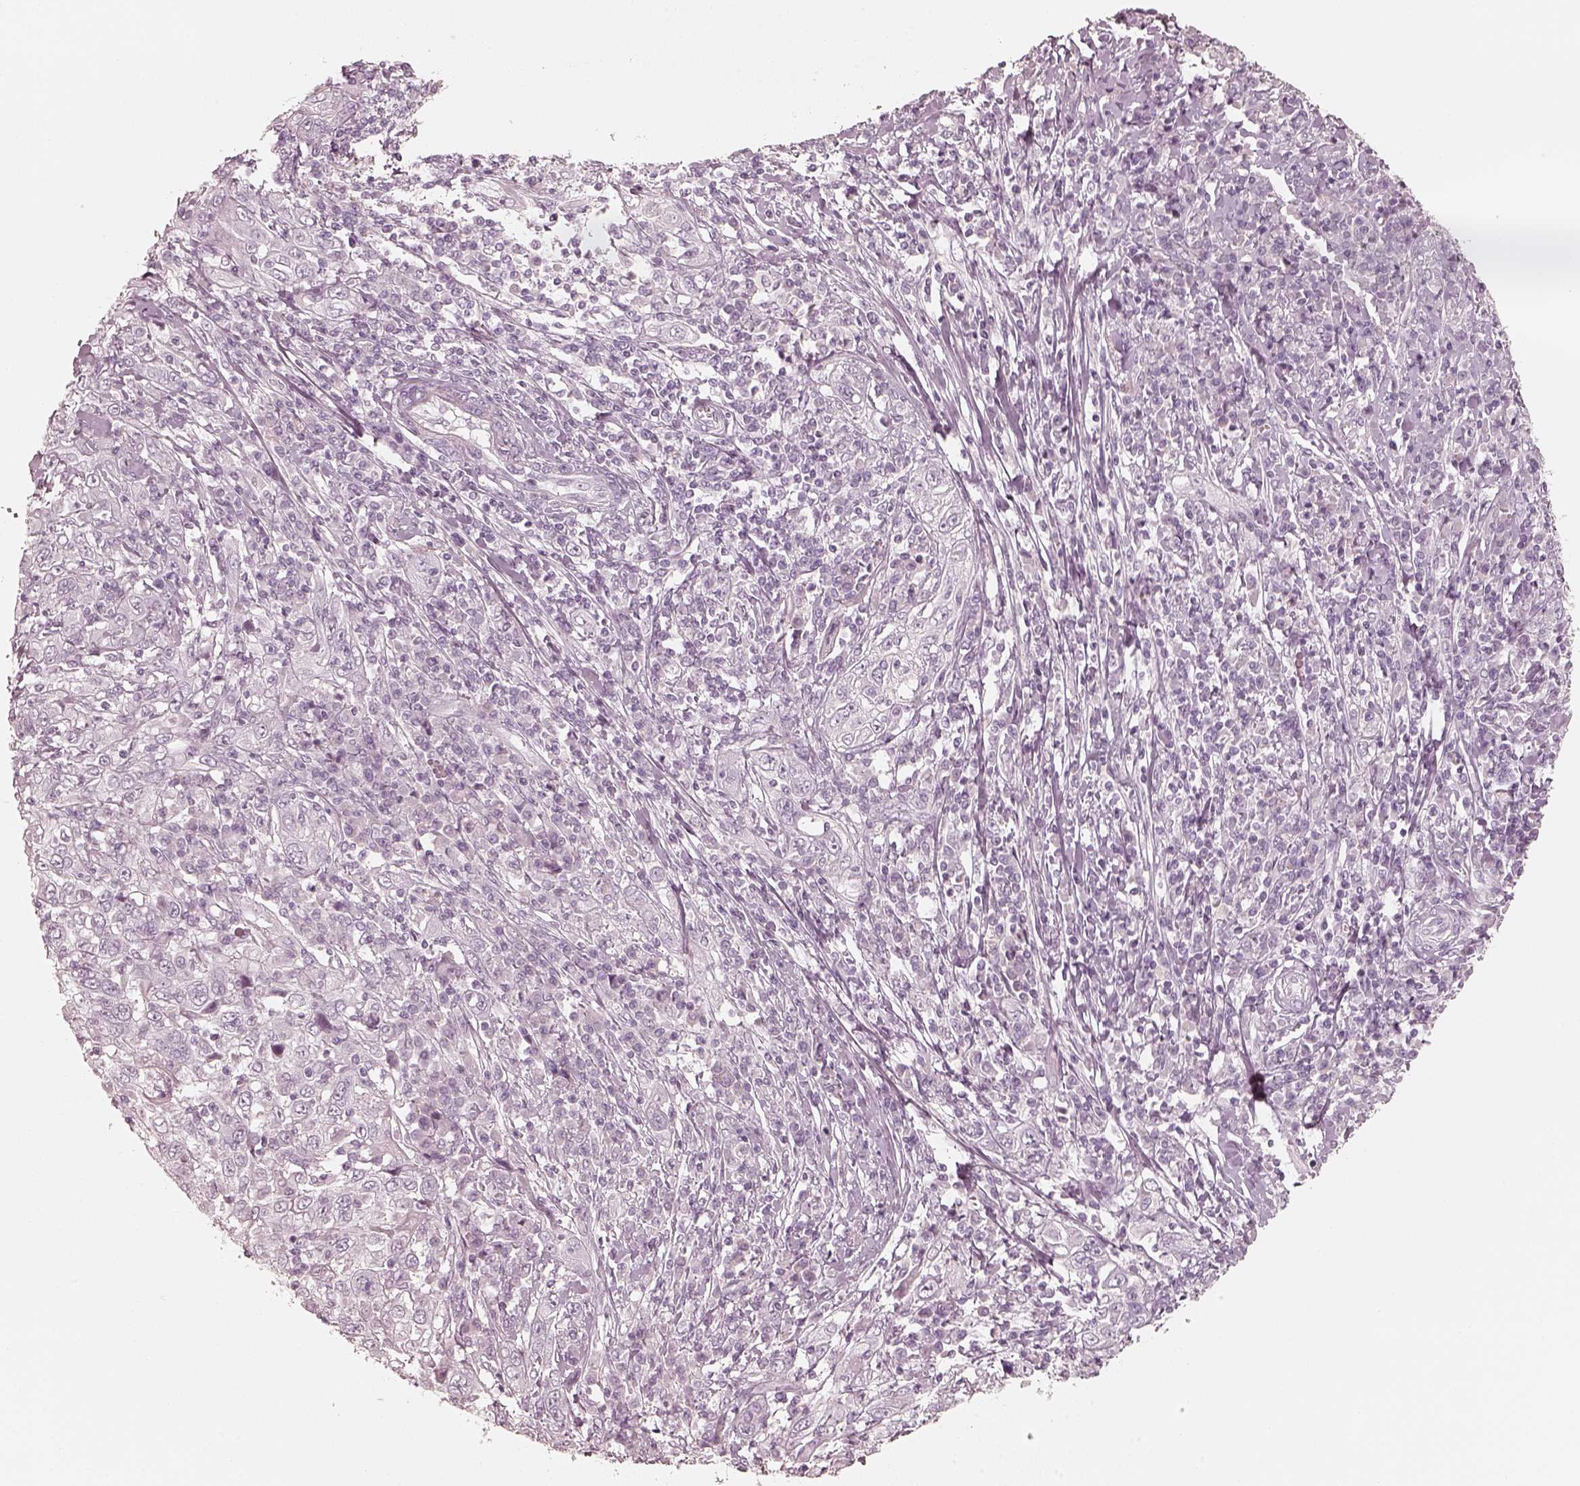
{"staining": {"intensity": "negative", "quantity": "none", "location": "none"}, "tissue": "cervical cancer", "cell_type": "Tumor cells", "image_type": "cancer", "snomed": [{"axis": "morphology", "description": "Squamous cell carcinoma, NOS"}, {"axis": "topography", "description": "Cervix"}], "caption": "Micrograph shows no protein positivity in tumor cells of cervical squamous cell carcinoma tissue.", "gene": "KRT82", "patient": {"sex": "female", "age": 46}}